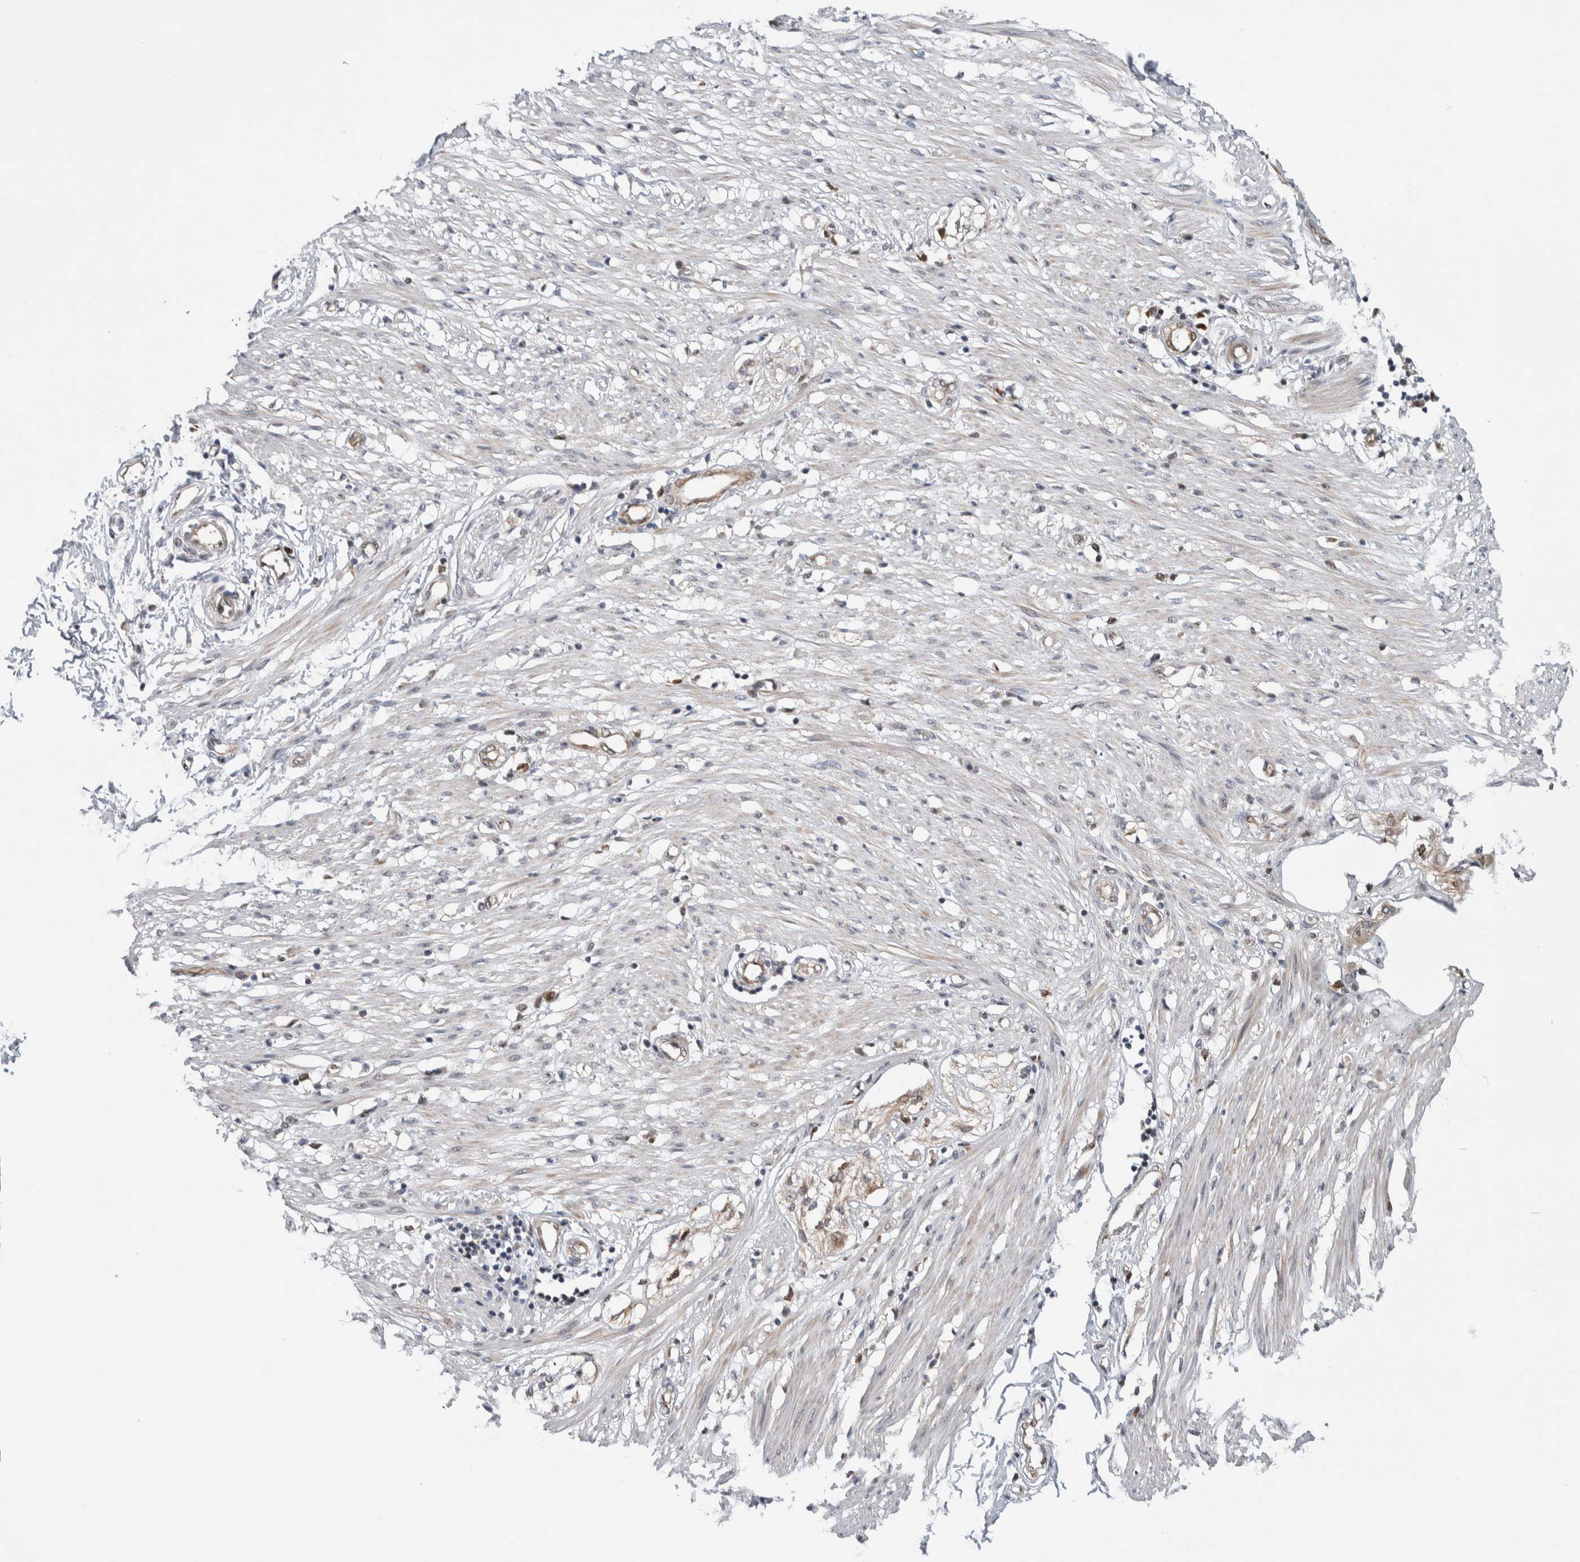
{"staining": {"intensity": "negative", "quantity": "none", "location": "none"}, "tissue": "adipose tissue", "cell_type": "Adipocytes", "image_type": "normal", "snomed": [{"axis": "morphology", "description": "Normal tissue, NOS"}, {"axis": "morphology", "description": "Adenocarcinoma, NOS"}, {"axis": "topography", "description": "Colon"}, {"axis": "topography", "description": "Peripheral nerve tissue"}], "caption": "Protein analysis of benign adipose tissue shows no significant expression in adipocytes.", "gene": "PTPA", "patient": {"sex": "male", "age": 14}}